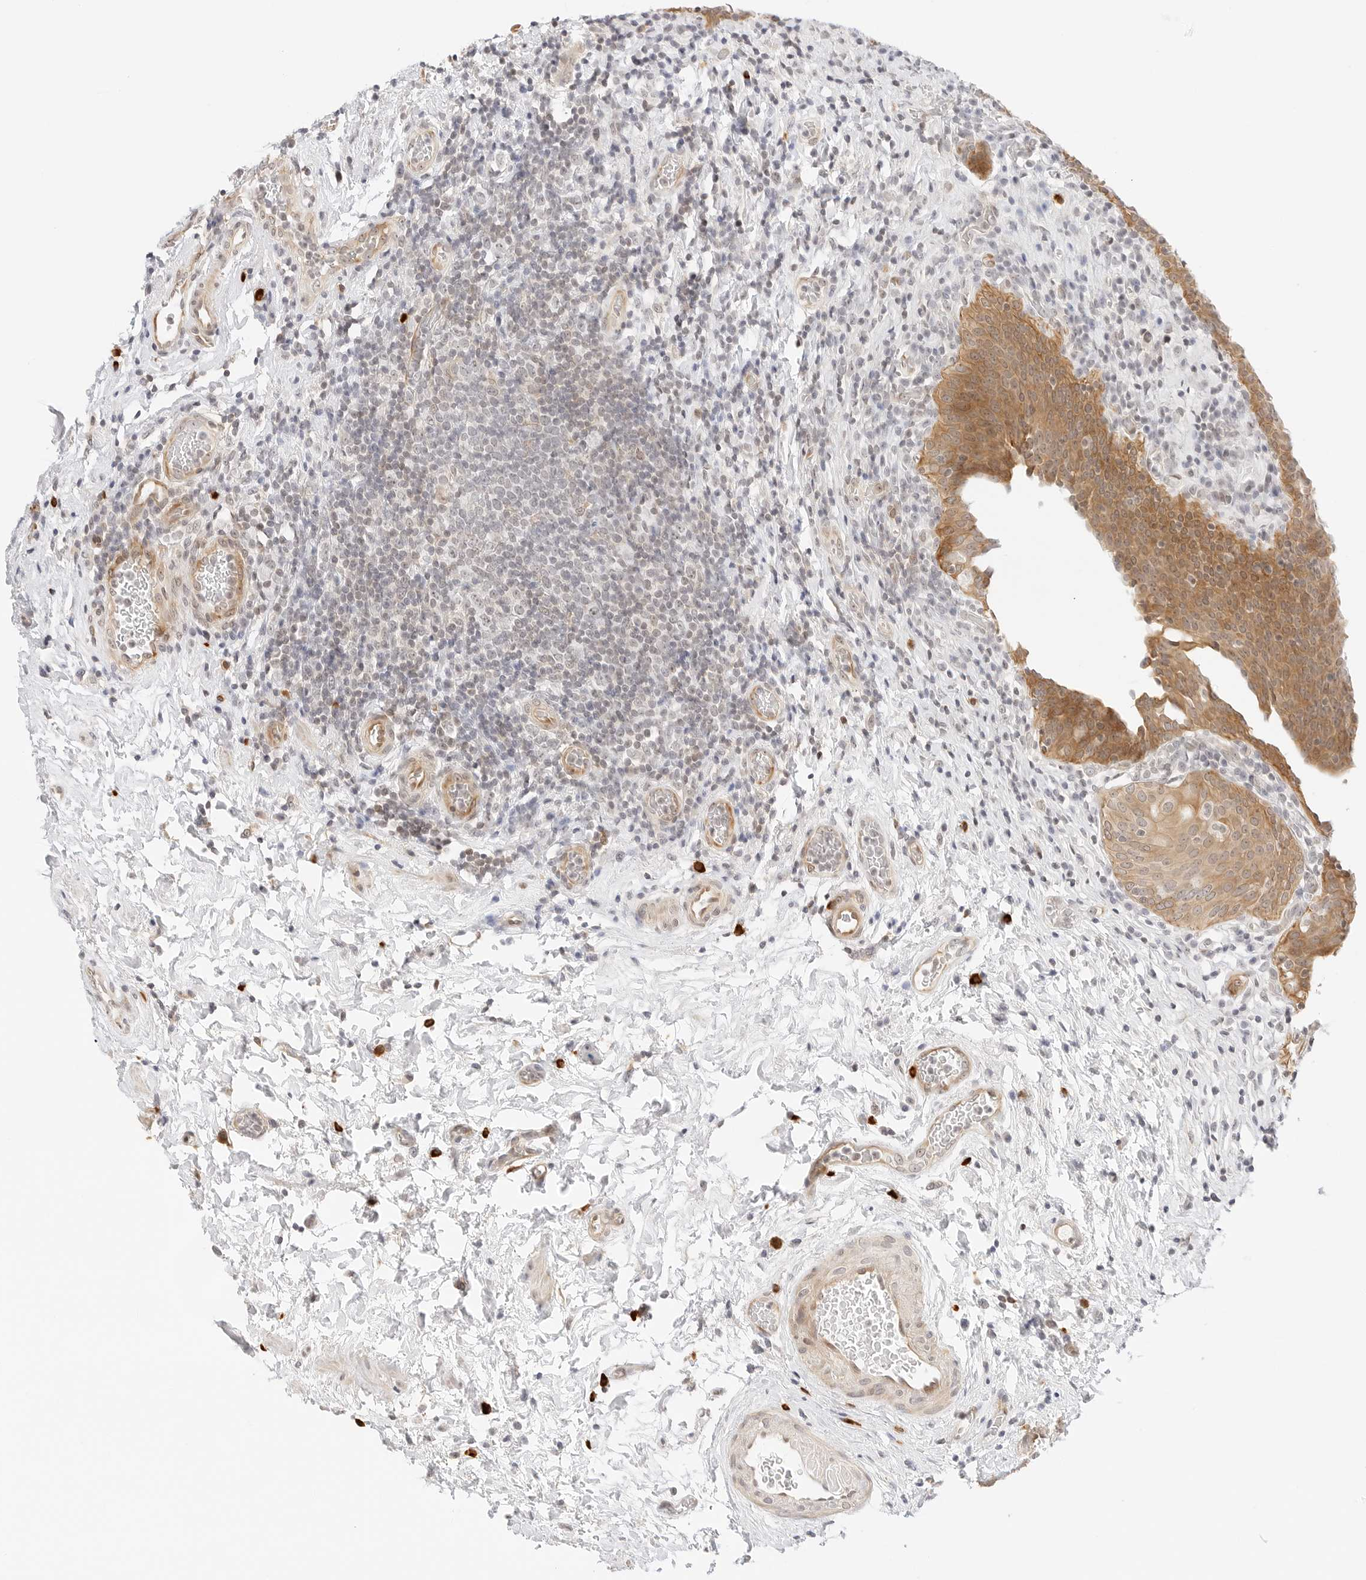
{"staining": {"intensity": "moderate", "quantity": ">75%", "location": "cytoplasmic/membranous"}, "tissue": "urinary bladder", "cell_type": "Urothelial cells", "image_type": "normal", "snomed": [{"axis": "morphology", "description": "Normal tissue, NOS"}, {"axis": "topography", "description": "Urinary bladder"}], "caption": "This is a histology image of immunohistochemistry staining of benign urinary bladder, which shows moderate positivity in the cytoplasmic/membranous of urothelial cells.", "gene": "TEKT2", "patient": {"sex": "male", "age": 83}}